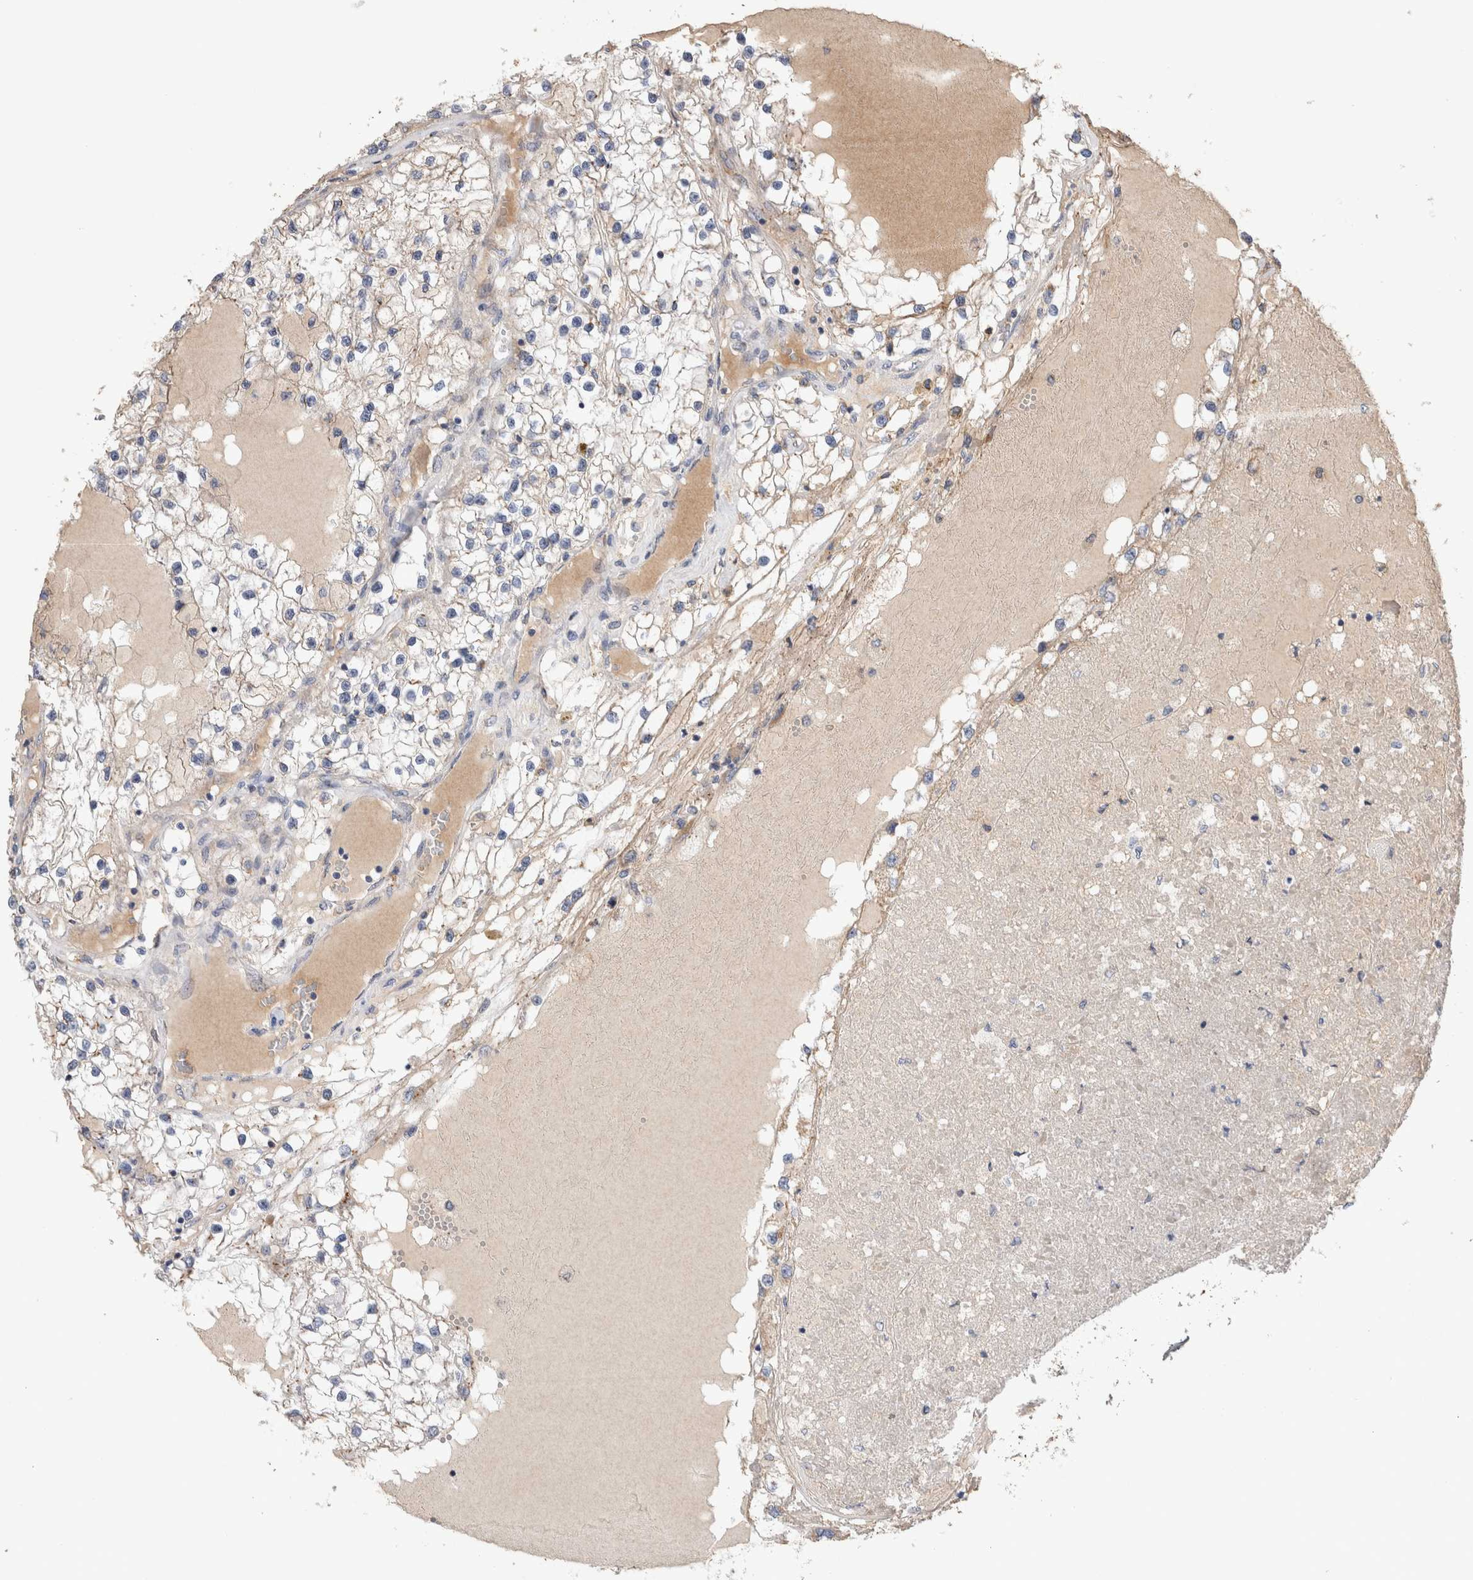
{"staining": {"intensity": "negative", "quantity": "none", "location": "none"}, "tissue": "renal cancer", "cell_type": "Tumor cells", "image_type": "cancer", "snomed": [{"axis": "morphology", "description": "Adenocarcinoma, NOS"}, {"axis": "topography", "description": "Kidney"}], "caption": "Immunohistochemistry of human renal adenocarcinoma exhibits no staining in tumor cells.", "gene": "IARS2", "patient": {"sex": "male", "age": 68}}